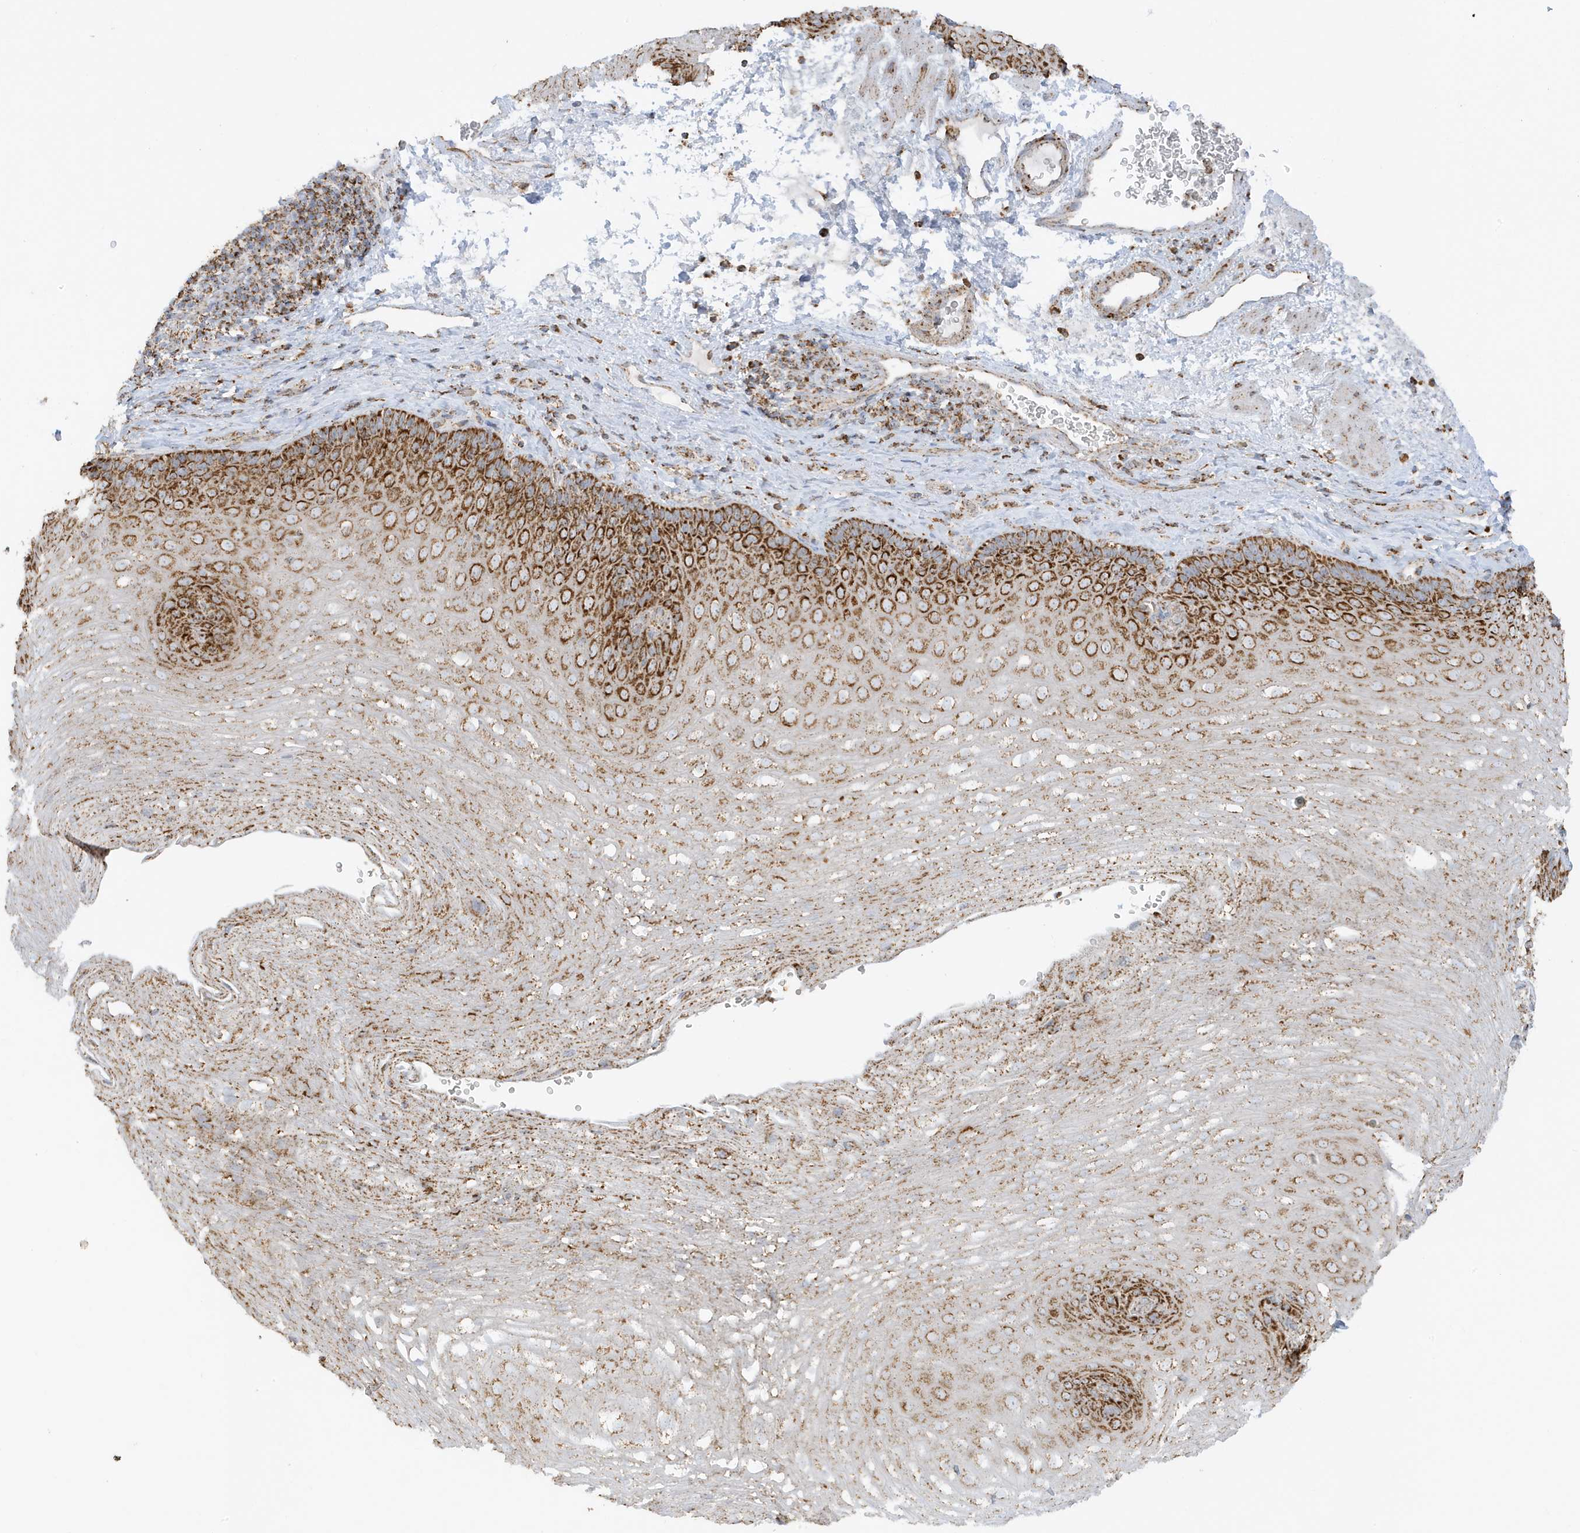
{"staining": {"intensity": "strong", "quantity": ">75%", "location": "cytoplasmic/membranous"}, "tissue": "esophagus", "cell_type": "Squamous epithelial cells", "image_type": "normal", "snomed": [{"axis": "morphology", "description": "Normal tissue, NOS"}, {"axis": "topography", "description": "Esophagus"}], "caption": "The histopathology image exhibits staining of unremarkable esophagus, revealing strong cytoplasmic/membranous protein positivity (brown color) within squamous epithelial cells.", "gene": "ATP5ME", "patient": {"sex": "female", "age": 66}}